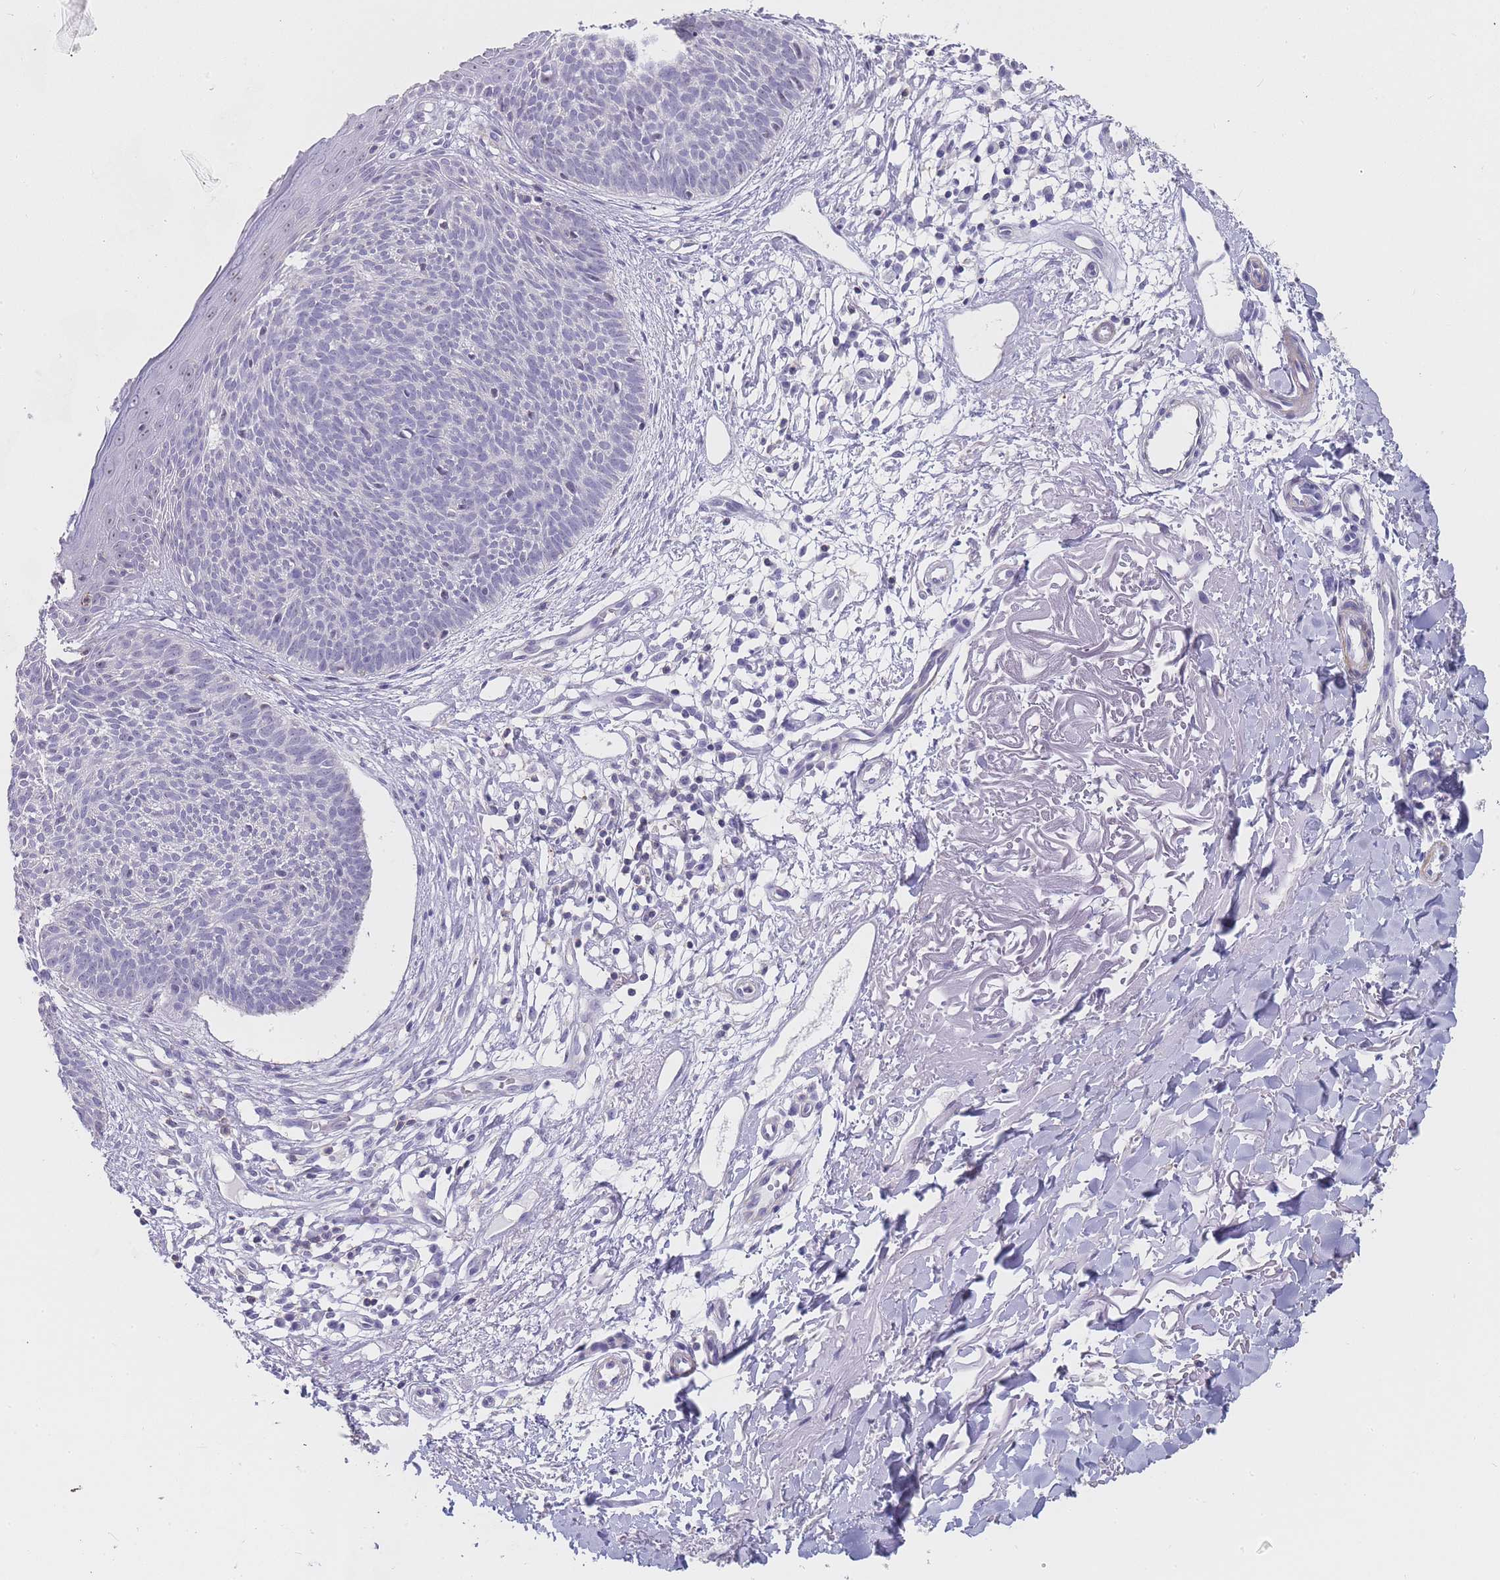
{"staining": {"intensity": "negative", "quantity": "none", "location": "none"}, "tissue": "skin cancer", "cell_type": "Tumor cells", "image_type": "cancer", "snomed": [{"axis": "morphology", "description": "Basal cell carcinoma"}, {"axis": "topography", "description": "Skin"}], "caption": "The immunohistochemistry (IHC) micrograph has no significant staining in tumor cells of skin cancer tissue.", "gene": "NOP14", "patient": {"sex": "male", "age": 84}}